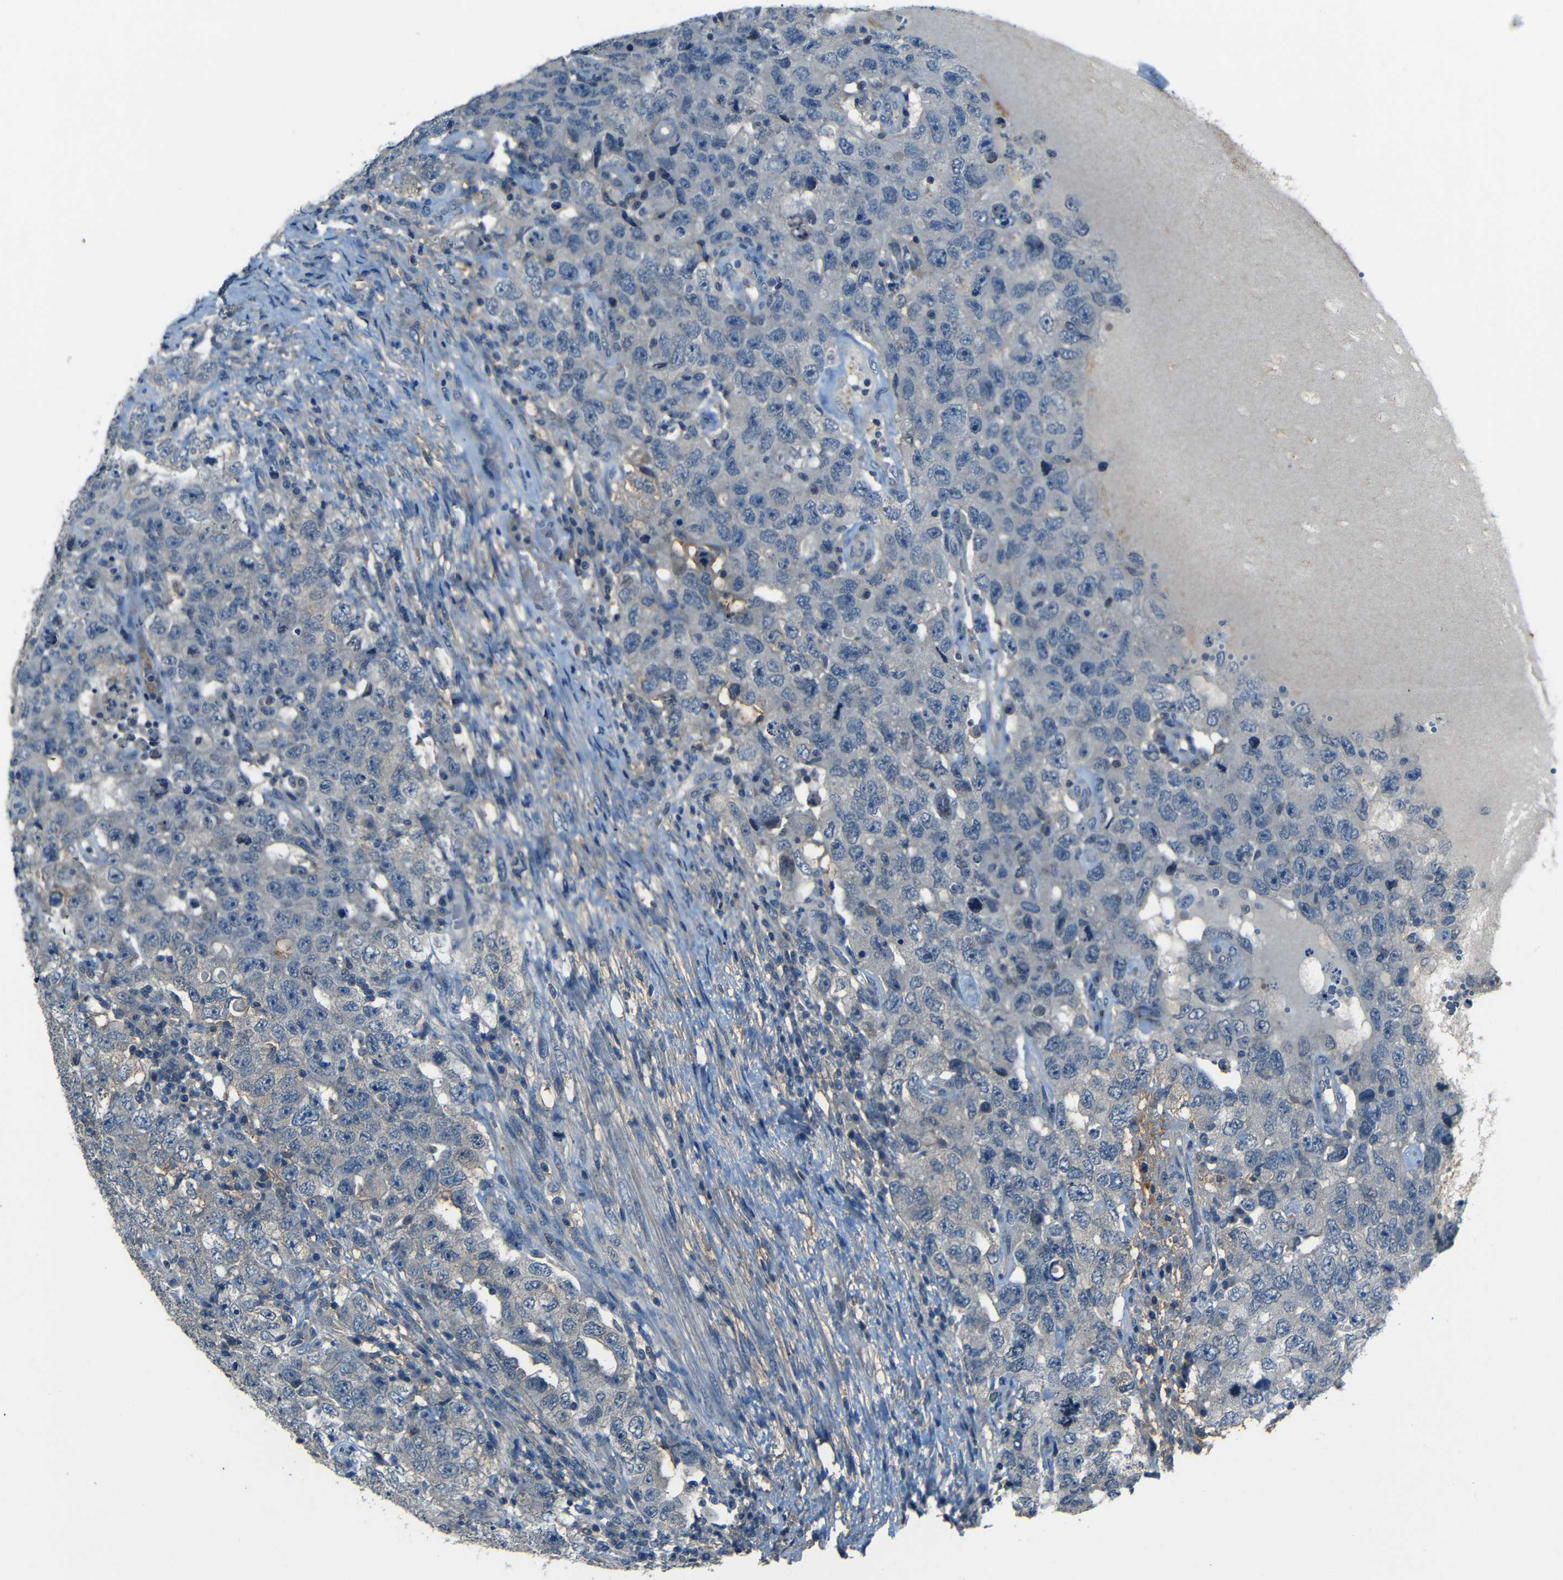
{"staining": {"intensity": "negative", "quantity": "none", "location": "none"}, "tissue": "testis cancer", "cell_type": "Tumor cells", "image_type": "cancer", "snomed": [{"axis": "morphology", "description": "Carcinoma, Embryonal, NOS"}, {"axis": "topography", "description": "Testis"}], "caption": "IHC image of neoplastic tissue: testis cancer (embryonal carcinoma) stained with DAB (3,3'-diaminobenzidine) reveals no significant protein staining in tumor cells.", "gene": "SLA", "patient": {"sex": "male", "age": 26}}